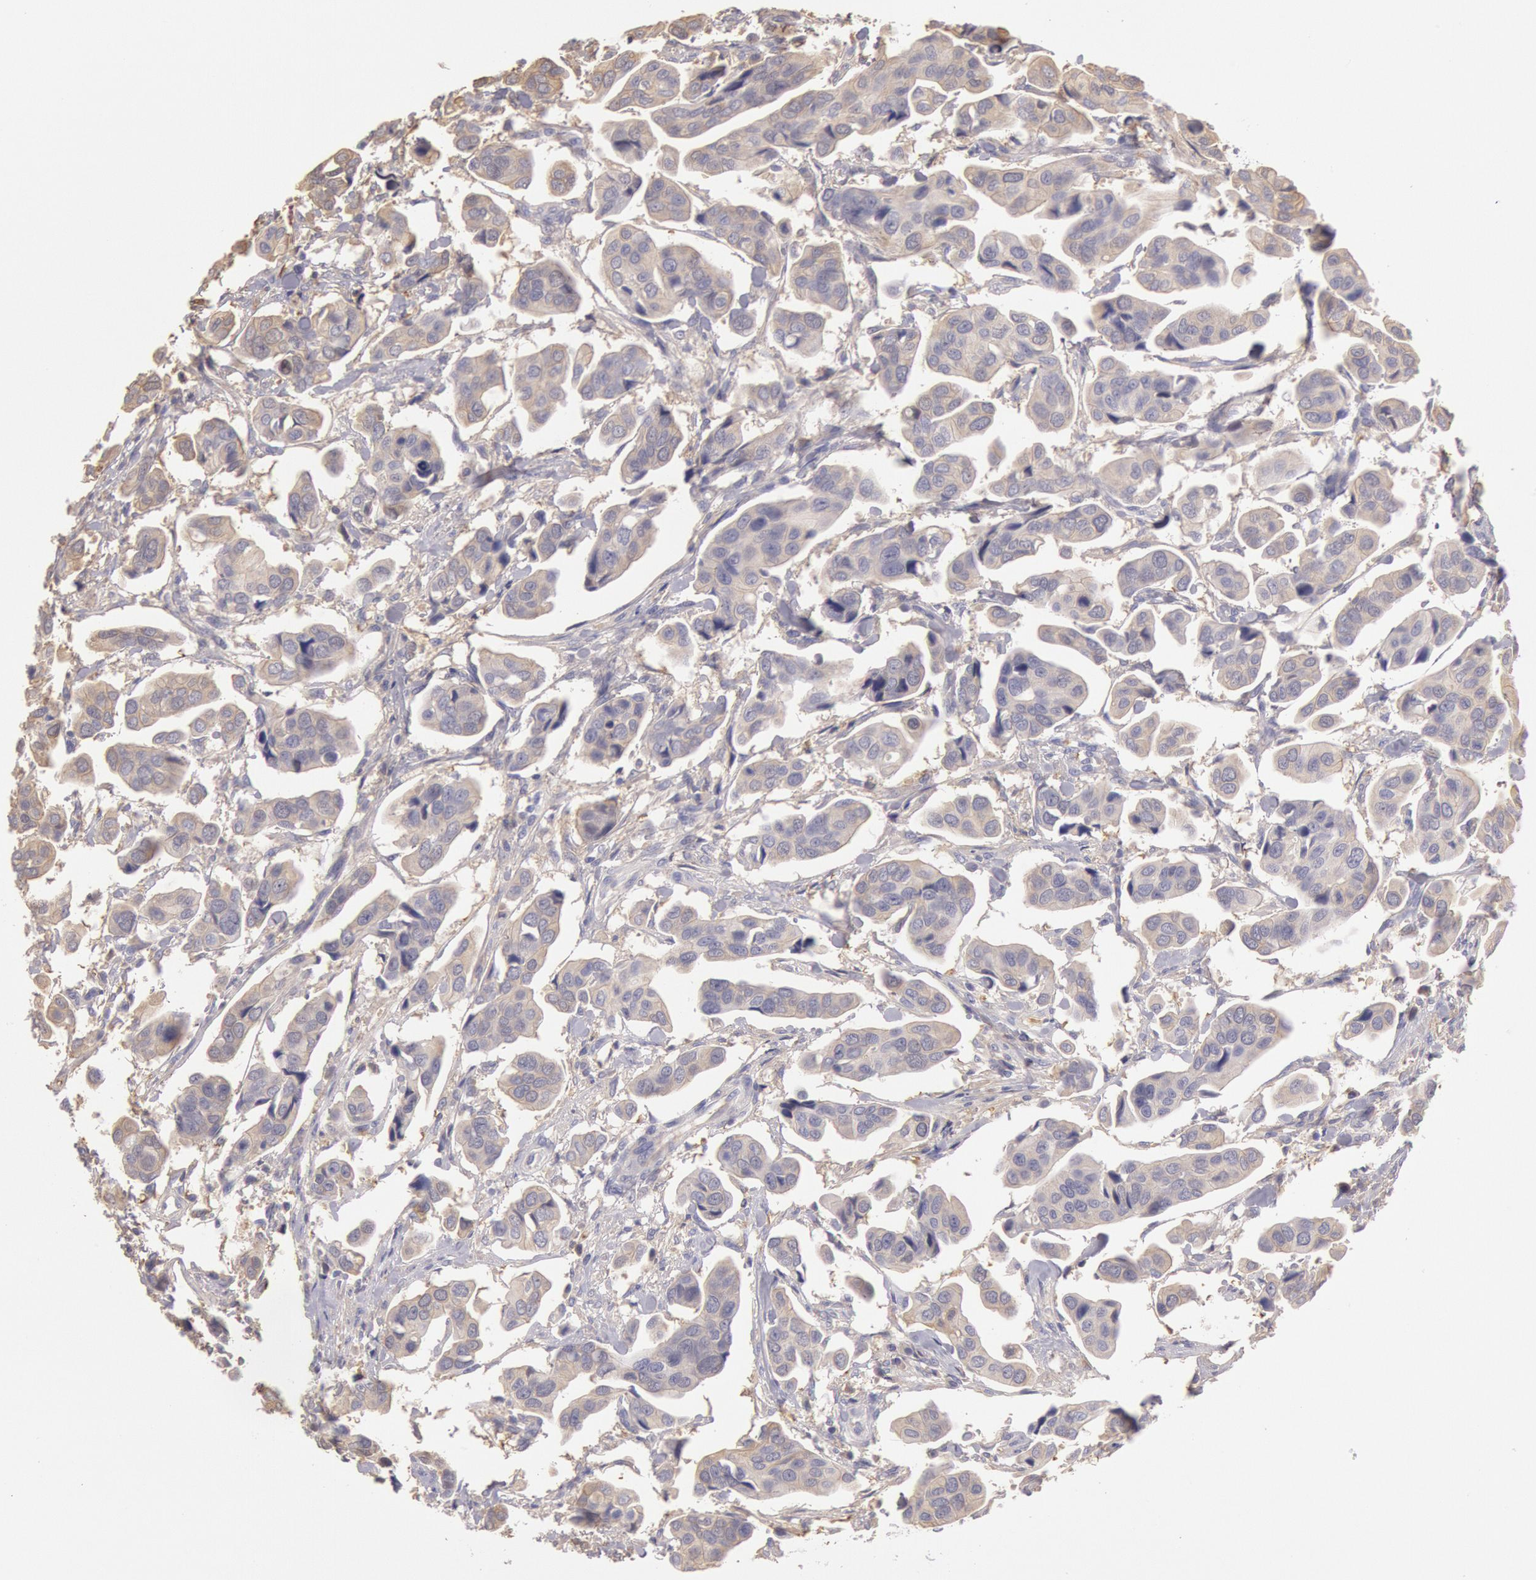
{"staining": {"intensity": "negative", "quantity": "none", "location": "none"}, "tissue": "urothelial cancer", "cell_type": "Tumor cells", "image_type": "cancer", "snomed": [{"axis": "morphology", "description": "Adenocarcinoma, NOS"}, {"axis": "topography", "description": "Urinary bladder"}], "caption": "A high-resolution histopathology image shows immunohistochemistry staining of adenocarcinoma, which shows no significant staining in tumor cells. The staining is performed using DAB brown chromogen with nuclei counter-stained in using hematoxylin.", "gene": "C1R", "patient": {"sex": "male", "age": 61}}